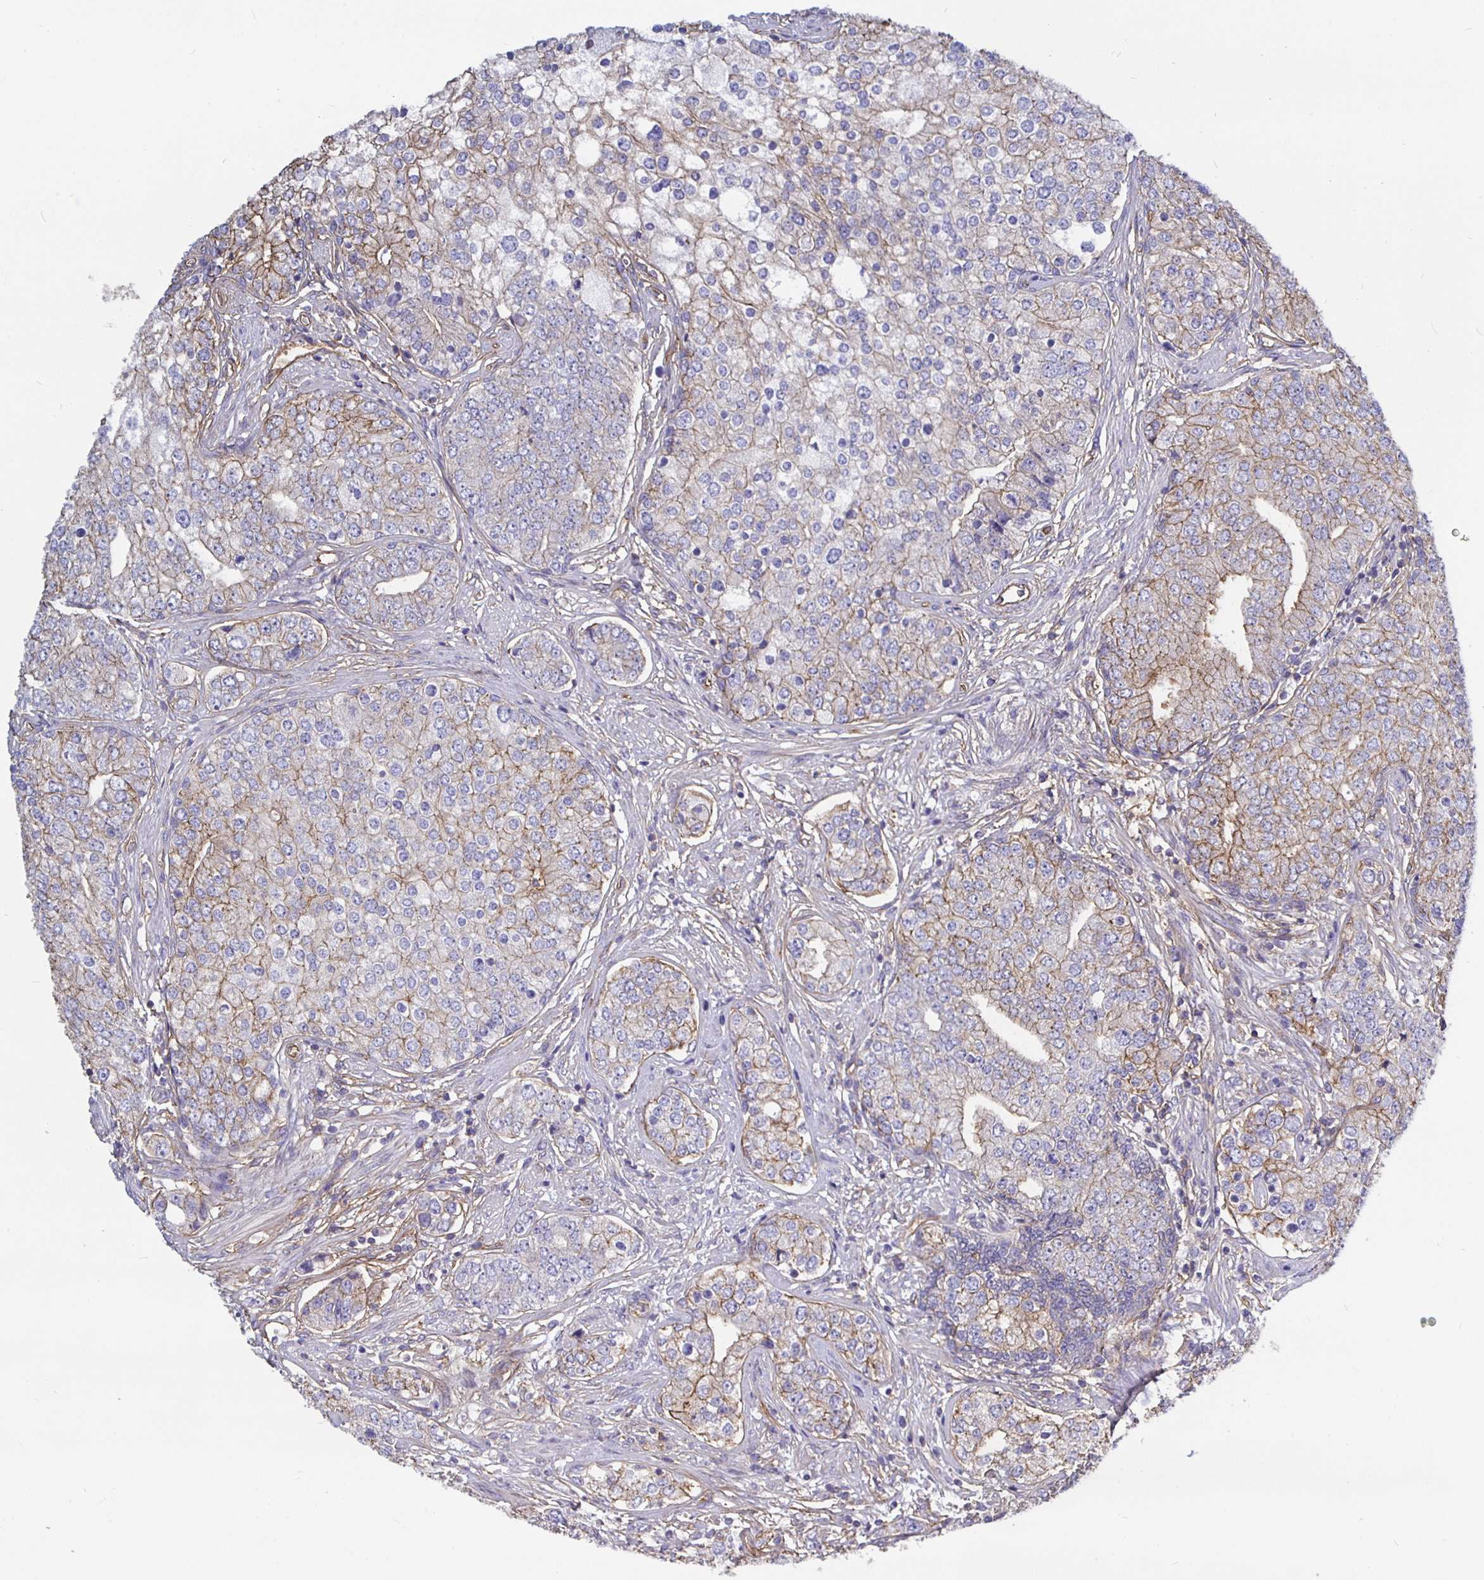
{"staining": {"intensity": "weak", "quantity": "25%-75%", "location": "cytoplasmic/membranous"}, "tissue": "prostate cancer", "cell_type": "Tumor cells", "image_type": "cancer", "snomed": [{"axis": "morphology", "description": "Adenocarcinoma, High grade"}, {"axis": "topography", "description": "Prostate"}], "caption": "Human prostate cancer (adenocarcinoma (high-grade)) stained for a protein (brown) displays weak cytoplasmic/membranous positive staining in about 25%-75% of tumor cells.", "gene": "ARHGEF39", "patient": {"sex": "male", "age": 60}}